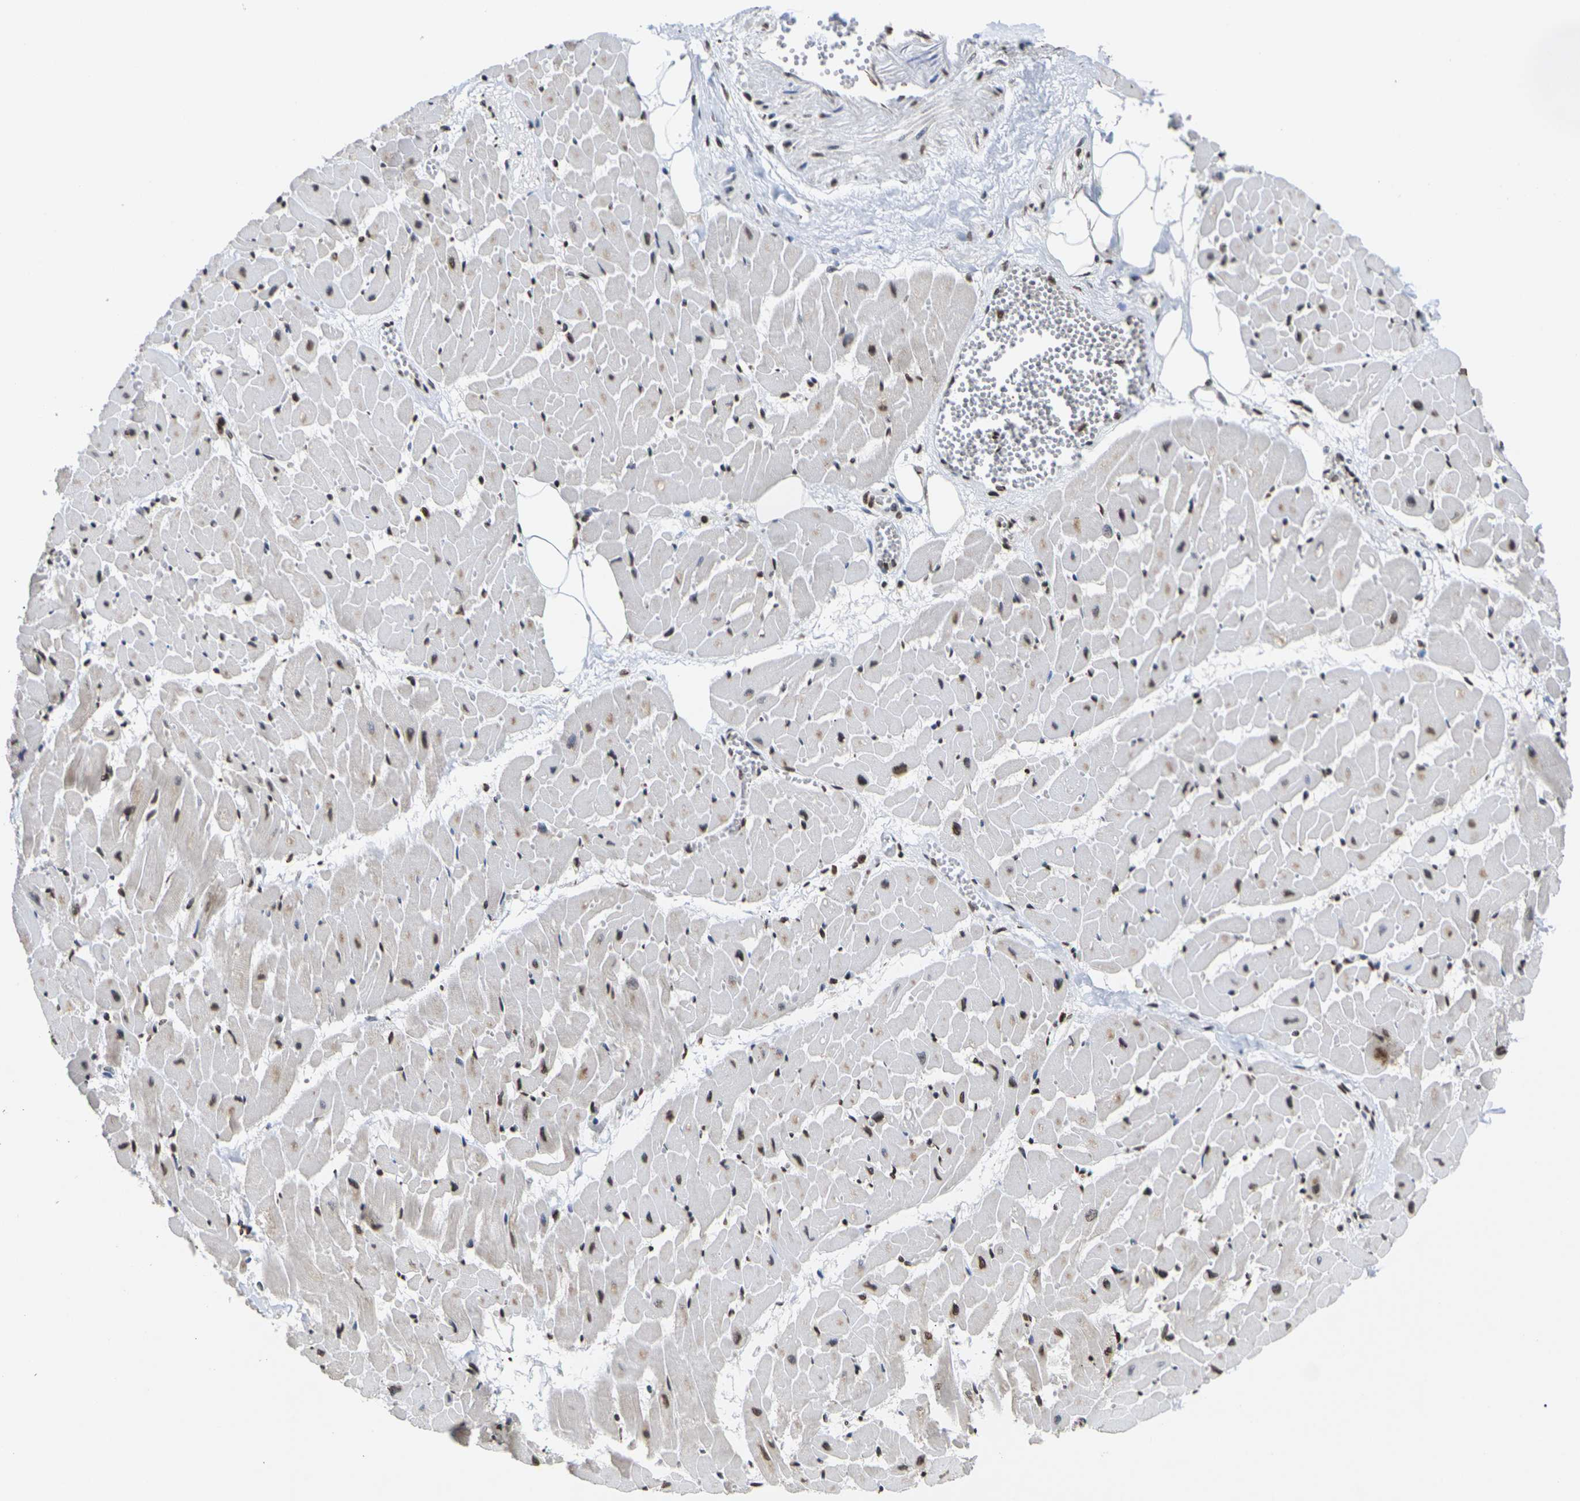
{"staining": {"intensity": "moderate", "quantity": ">75%", "location": "nuclear"}, "tissue": "heart muscle", "cell_type": "Cardiomyocytes", "image_type": "normal", "snomed": [{"axis": "morphology", "description": "Normal tissue, NOS"}, {"axis": "topography", "description": "Heart"}], "caption": "Immunohistochemical staining of unremarkable heart muscle shows medium levels of moderate nuclear expression in approximately >75% of cardiomyocytes. (Stains: DAB in brown, nuclei in blue, Microscopy: brightfield microscopy at high magnification).", "gene": "ETV5", "patient": {"sex": "female", "age": 19}}